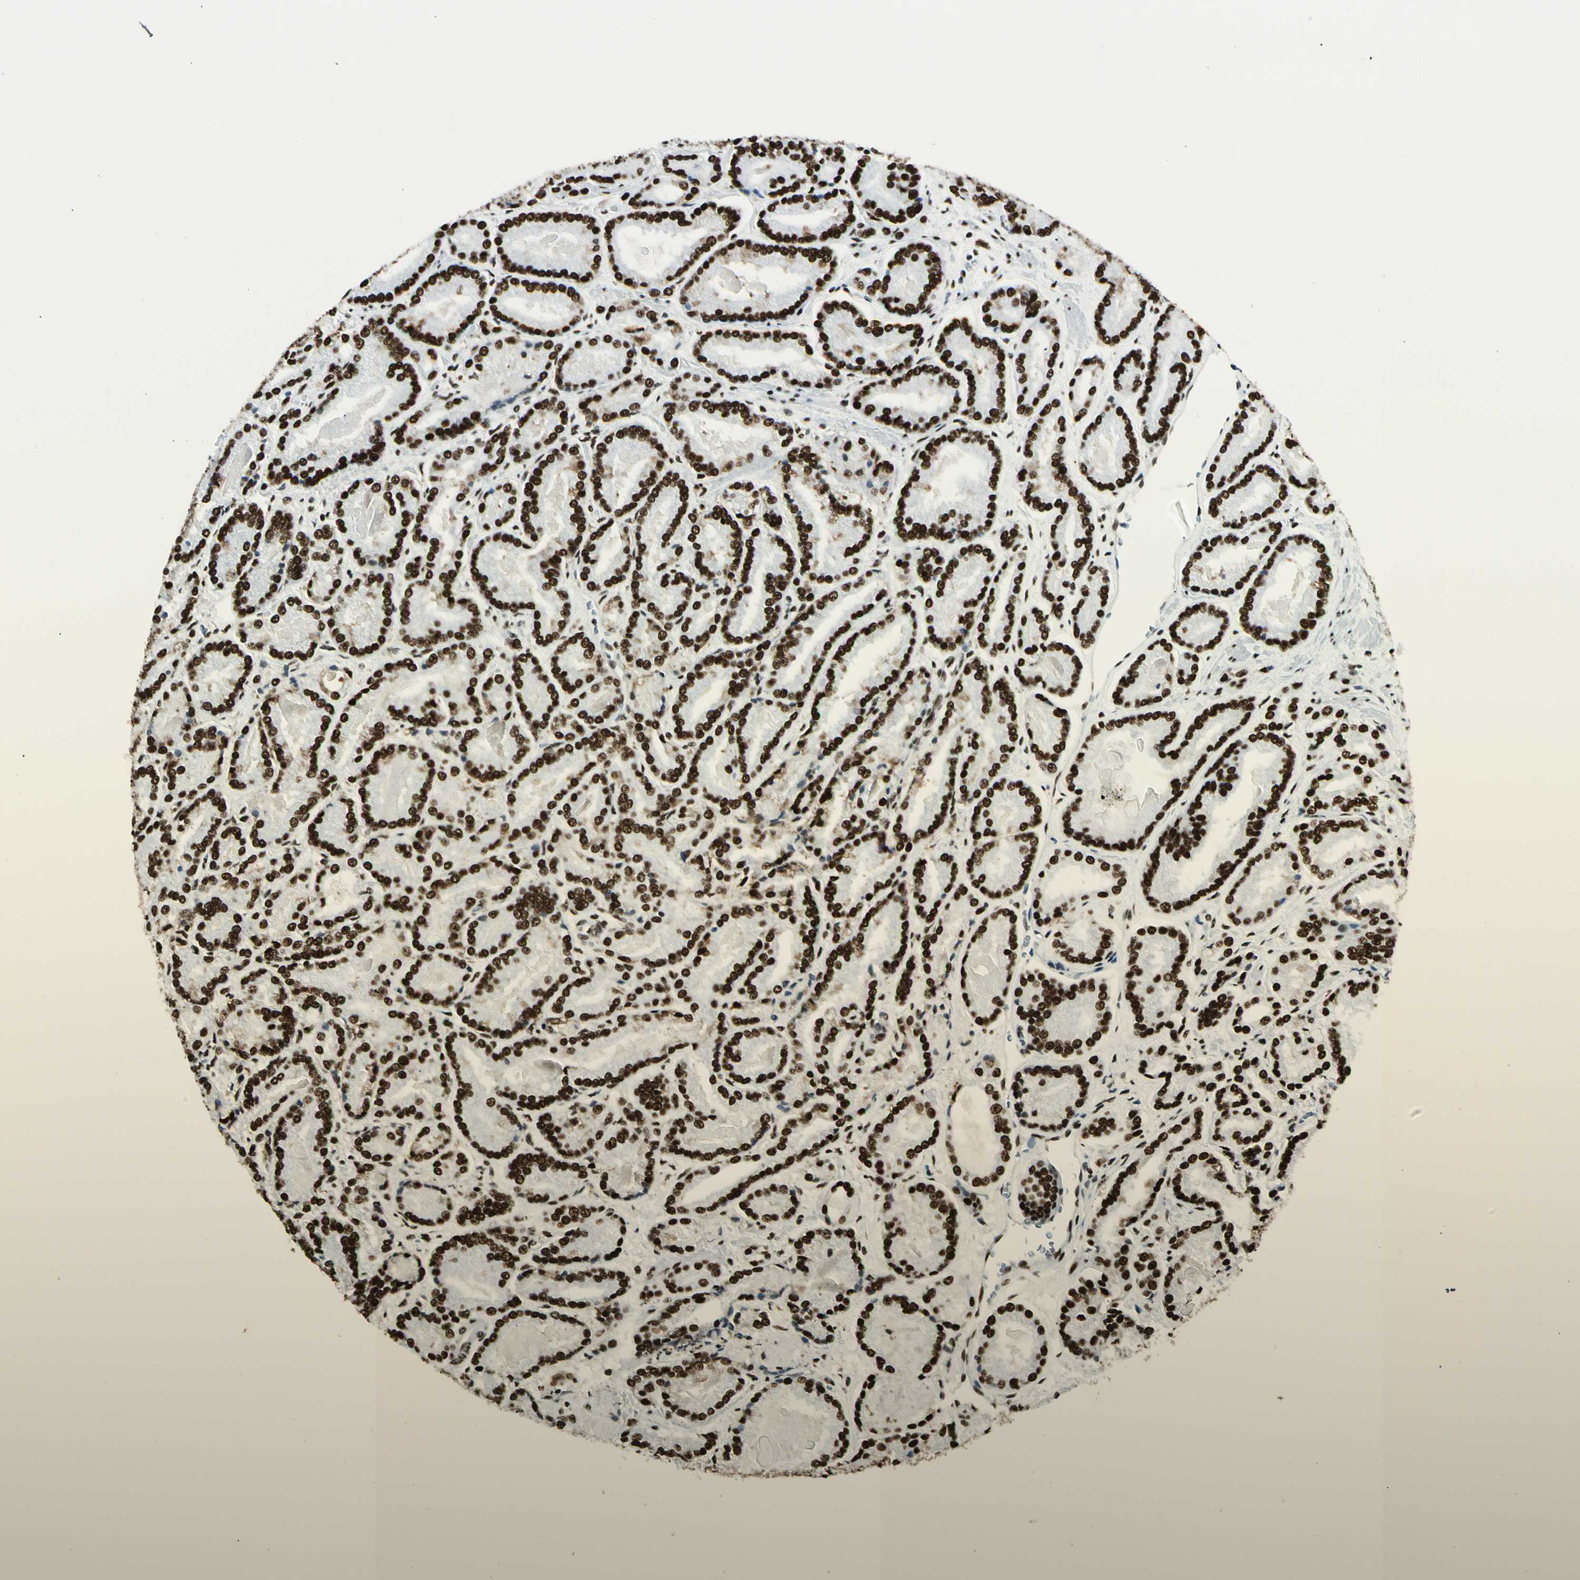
{"staining": {"intensity": "strong", "quantity": ">75%", "location": "nuclear"}, "tissue": "prostate cancer", "cell_type": "Tumor cells", "image_type": "cancer", "snomed": [{"axis": "morphology", "description": "Adenocarcinoma, Low grade"}, {"axis": "topography", "description": "Prostate"}], "caption": "High-magnification brightfield microscopy of prostate low-grade adenocarcinoma stained with DAB (brown) and counterstained with hematoxylin (blue). tumor cells exhibit strong nuclear staining is present in approximately>75% of cells. (Stains: DAB (3,3'-diaminobenzidine) in brown, nuclei in blue, Microscopy: brightfield microscopy at high magnification).", "gene": "CCAR1", "patient": {"sex": "male", "age": 59}}